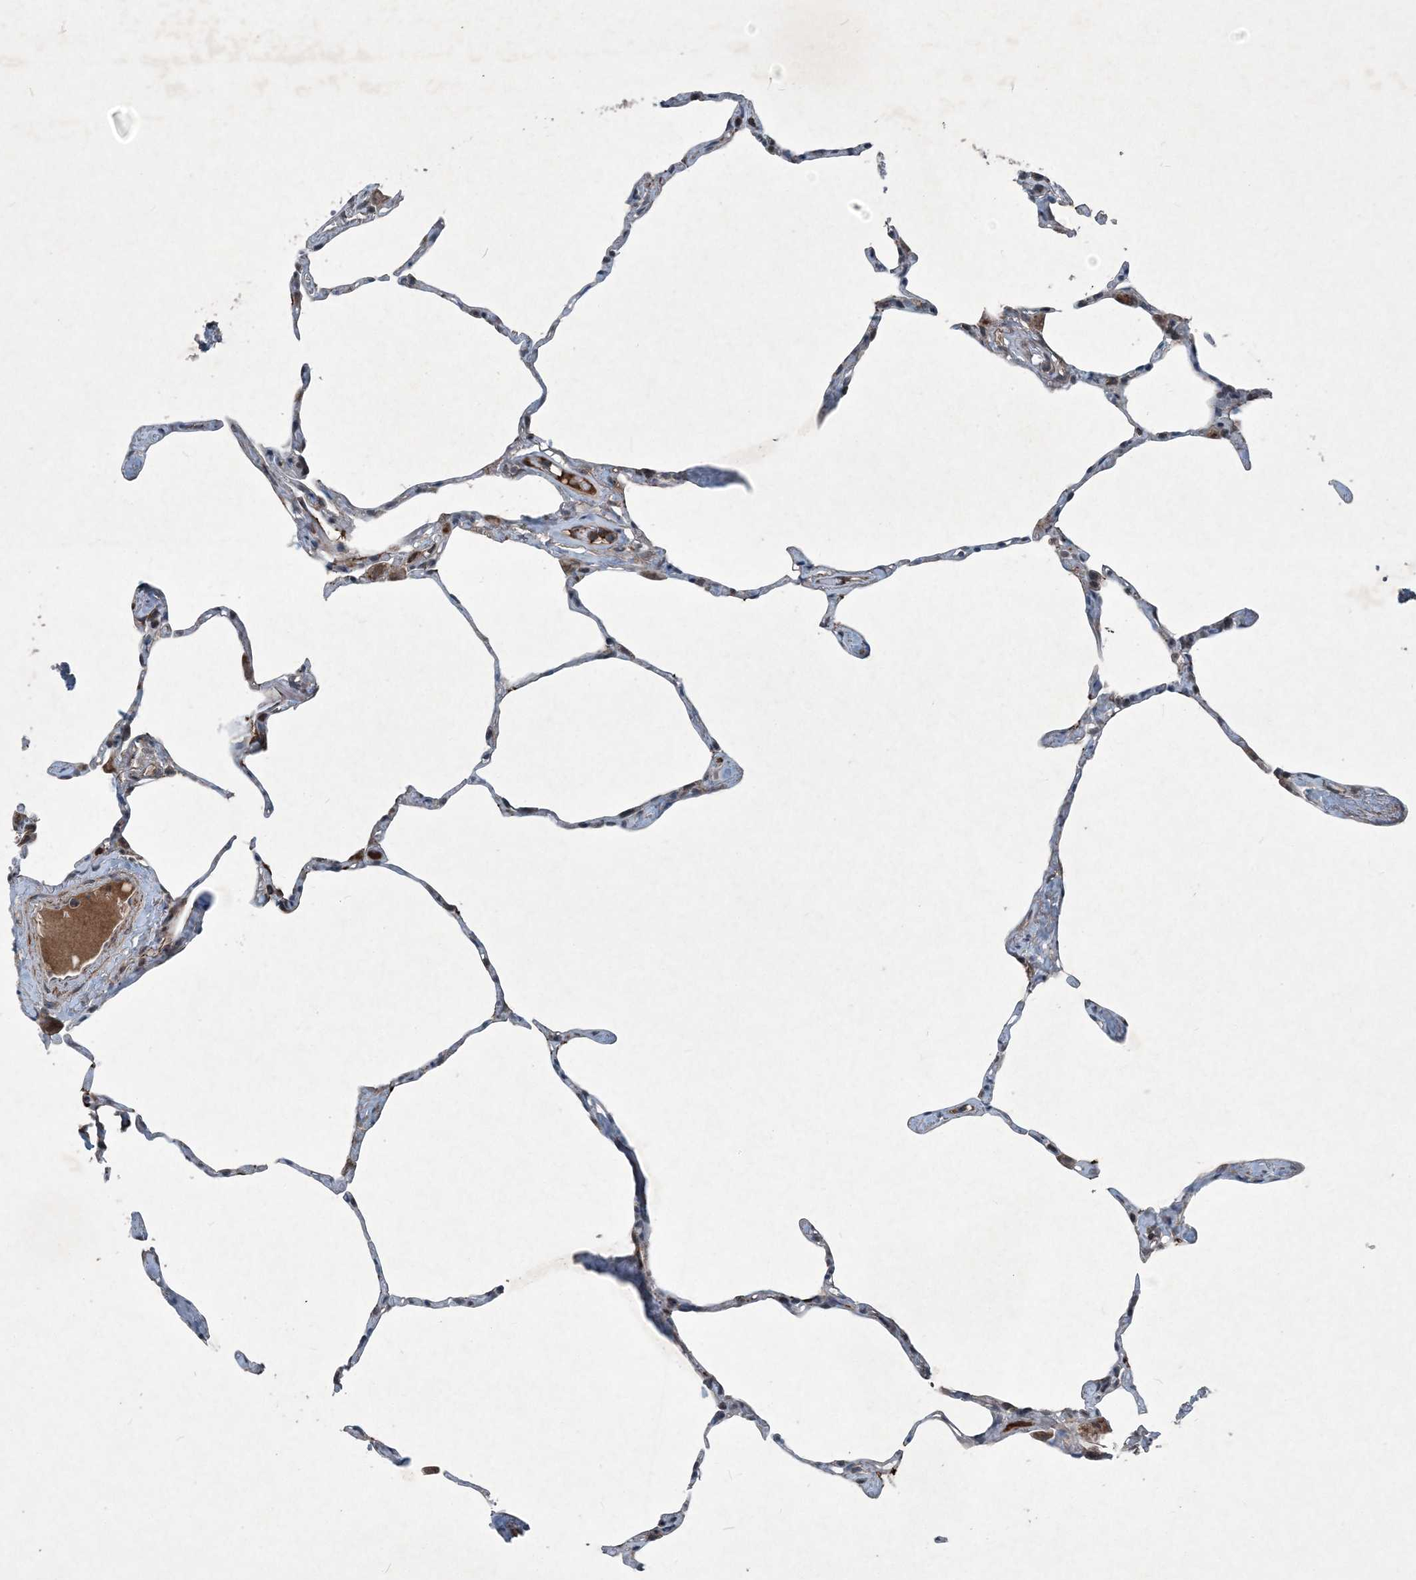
{"staining": {"intensity": "weak", "quantity": "<25%", "location": "cytoplasmic/membranous"}, "tissue": "lung", "cell_type": "Alveolar cells", "image_type": "normal", "snomed": [{"axis": "morphology", "description": "Normal tissue, NOS"}, {"axis": "topography", "description": "Lung"}], "caption": "Human lung stained for a protein using IHC displays no expression in alveolar cells.", "gene": "NDUFA2", "patient": {"sex": "male", "age": 65}}